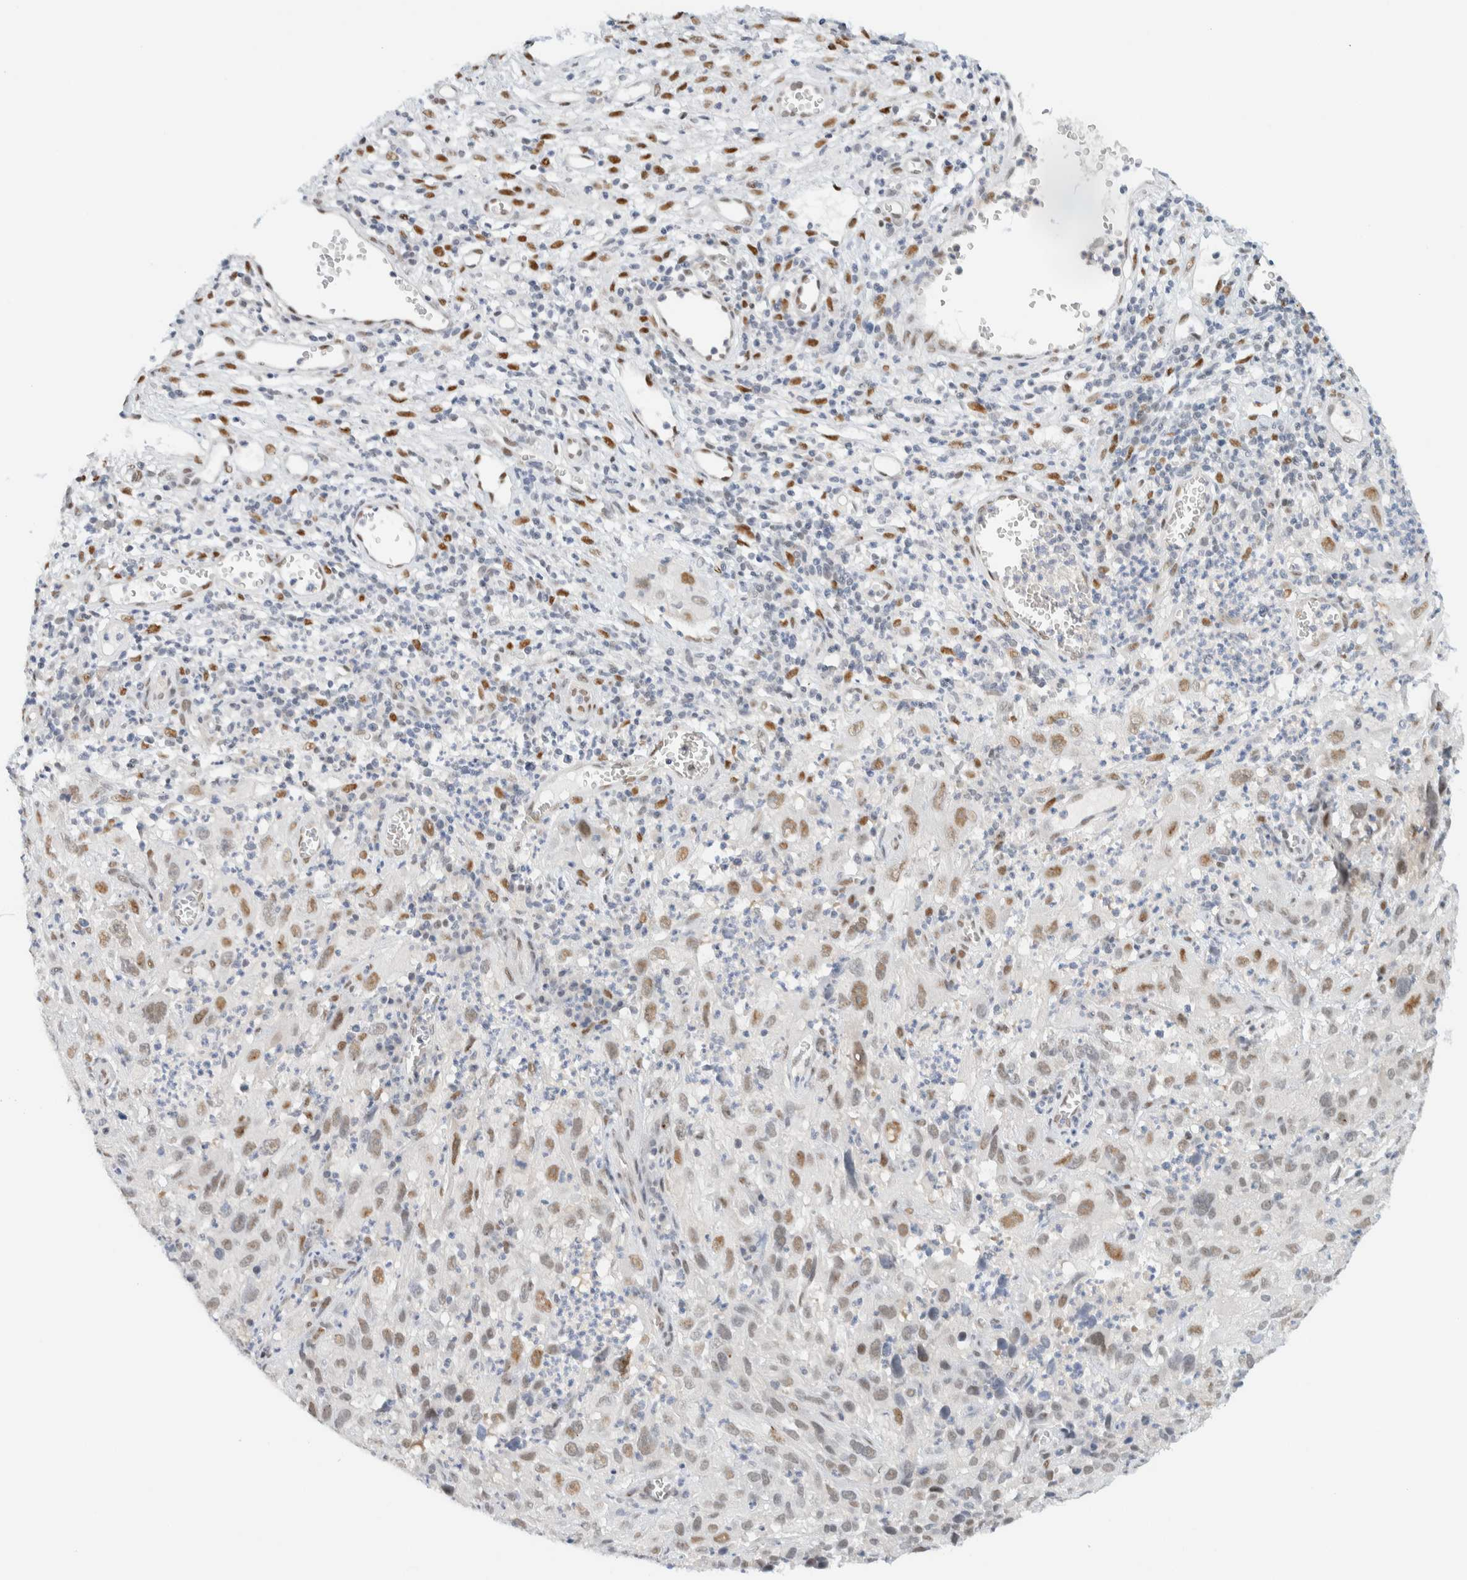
{"staining": {"intensity": "moderate", "quantity": "<25%", "location": "nuclear"}, "tissue": "cervical cancer", "cell_type": "Tumor cells", "image_type": "cancer", "snomed": [{"axis": "morphology", "description": "Squamous cell carcinoma, NOS"}, {"axis": "topography", "description": "Cervix"}], "caption": "Protein staining by IHC shows moderate nuclear positivity in about <25% of tumor cells in cervical squamous cell carcinoma. (IHC, brightfield microscopy, high magnification).", "gene": "ZNF683", "patient": {"sex": "female", "age": 32}}